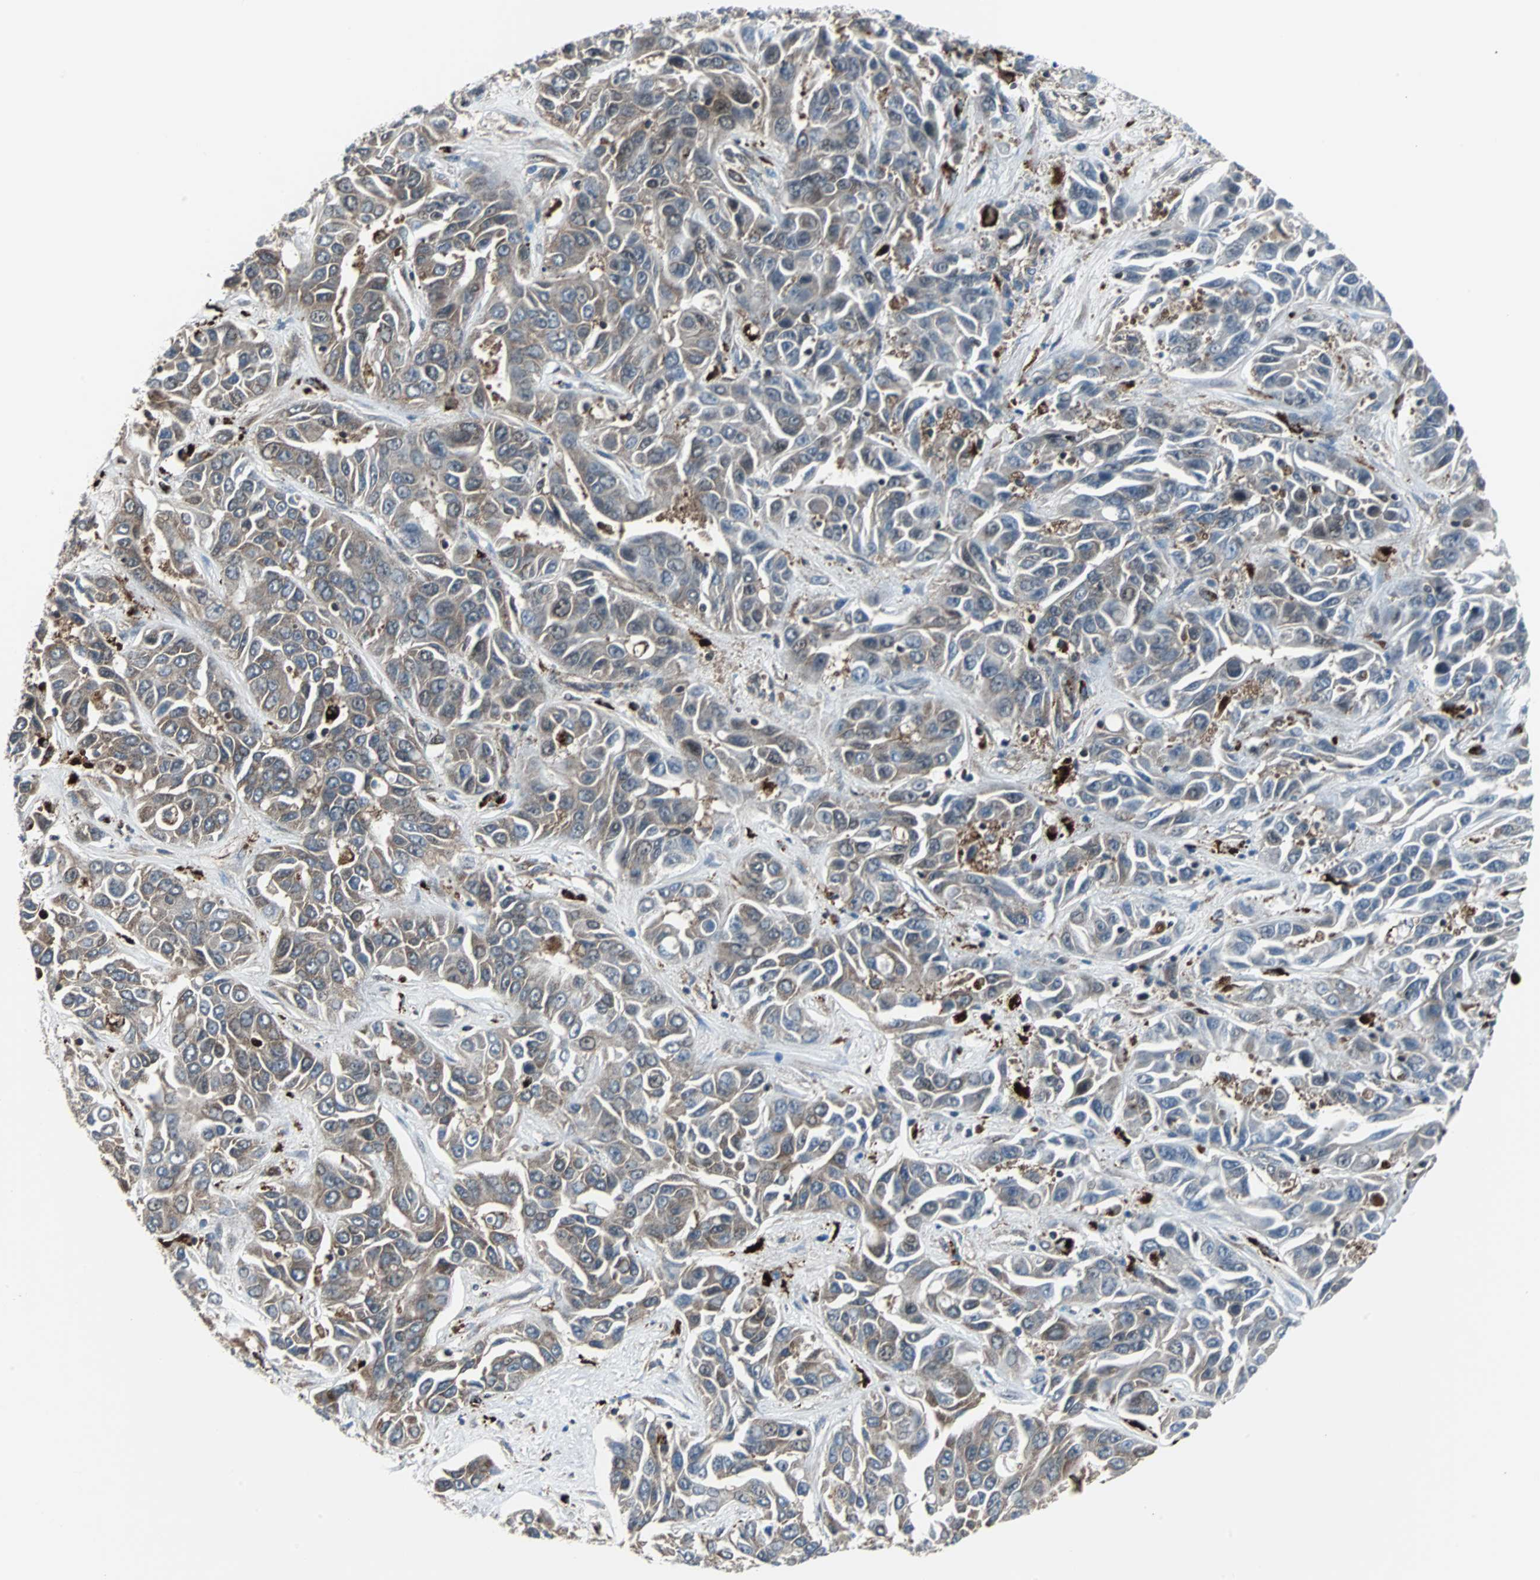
{"staining": {"intensity": "weak", "quantity": ">75%", "location": "cytoplasmic/membranous"}, "tissue": "liver cancer", "cell_type": "Tumor cells", "image_type": "cancer", "snomed": [{"axis": "morphology", "description": "Cholangiocarcinoma"}, {"axis": "topography", "description": "Liver"}], "caption": "Immunohistochemical staining of cholangiocarcinoma (liver) demonstrates low levels of weak cytoplasmic/membranous protein staining in about >75% of tumor cells.", "gene": "RELA", "patient": {"sex": "female", "age": 52}}